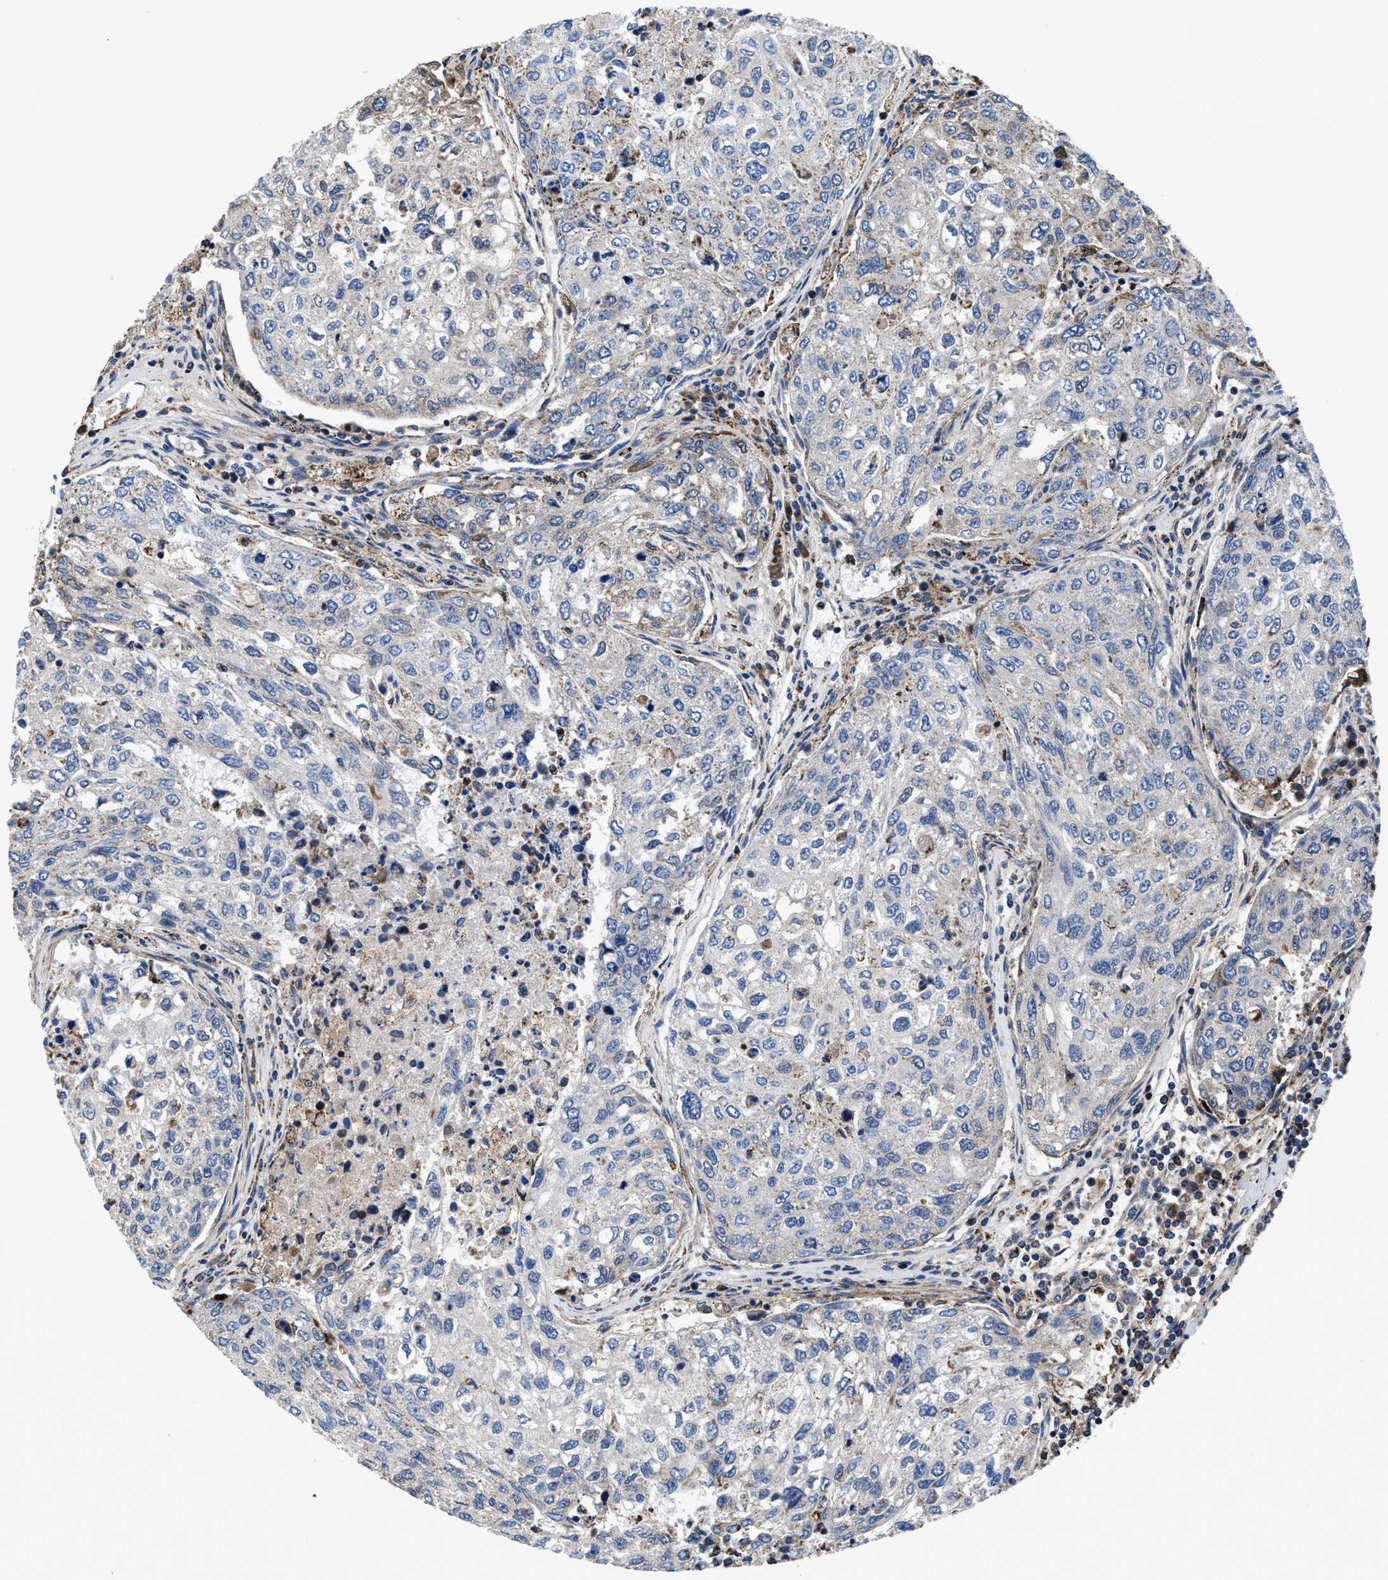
{"staining": {"intensity": "weak", "quantity": "<25%", "location": "cytoplasmic/membranous"}, "tissue": "urothelial cancer", "cell_type": "Tumor cells", "image_type": "cancer", "snomed": [{"axis": "morphology", "description": "Urothelial carcinoma, High grade"}, {"axis": "topography", "description": "Lymph node"}, {"axis": "topography", "description": "Urinary bladder"}], "caption": "Immunohistochemical staining of human urothelial cancer demonstrates no significant staining in tumor cells. The staining is performed using DAB (3,3'-diaminobenzidine) brown chromogen with nuclei counter-stained in using hematoxylin.", "gene": "PRR15L", "patient": {"sex": "male", "age": 51}}